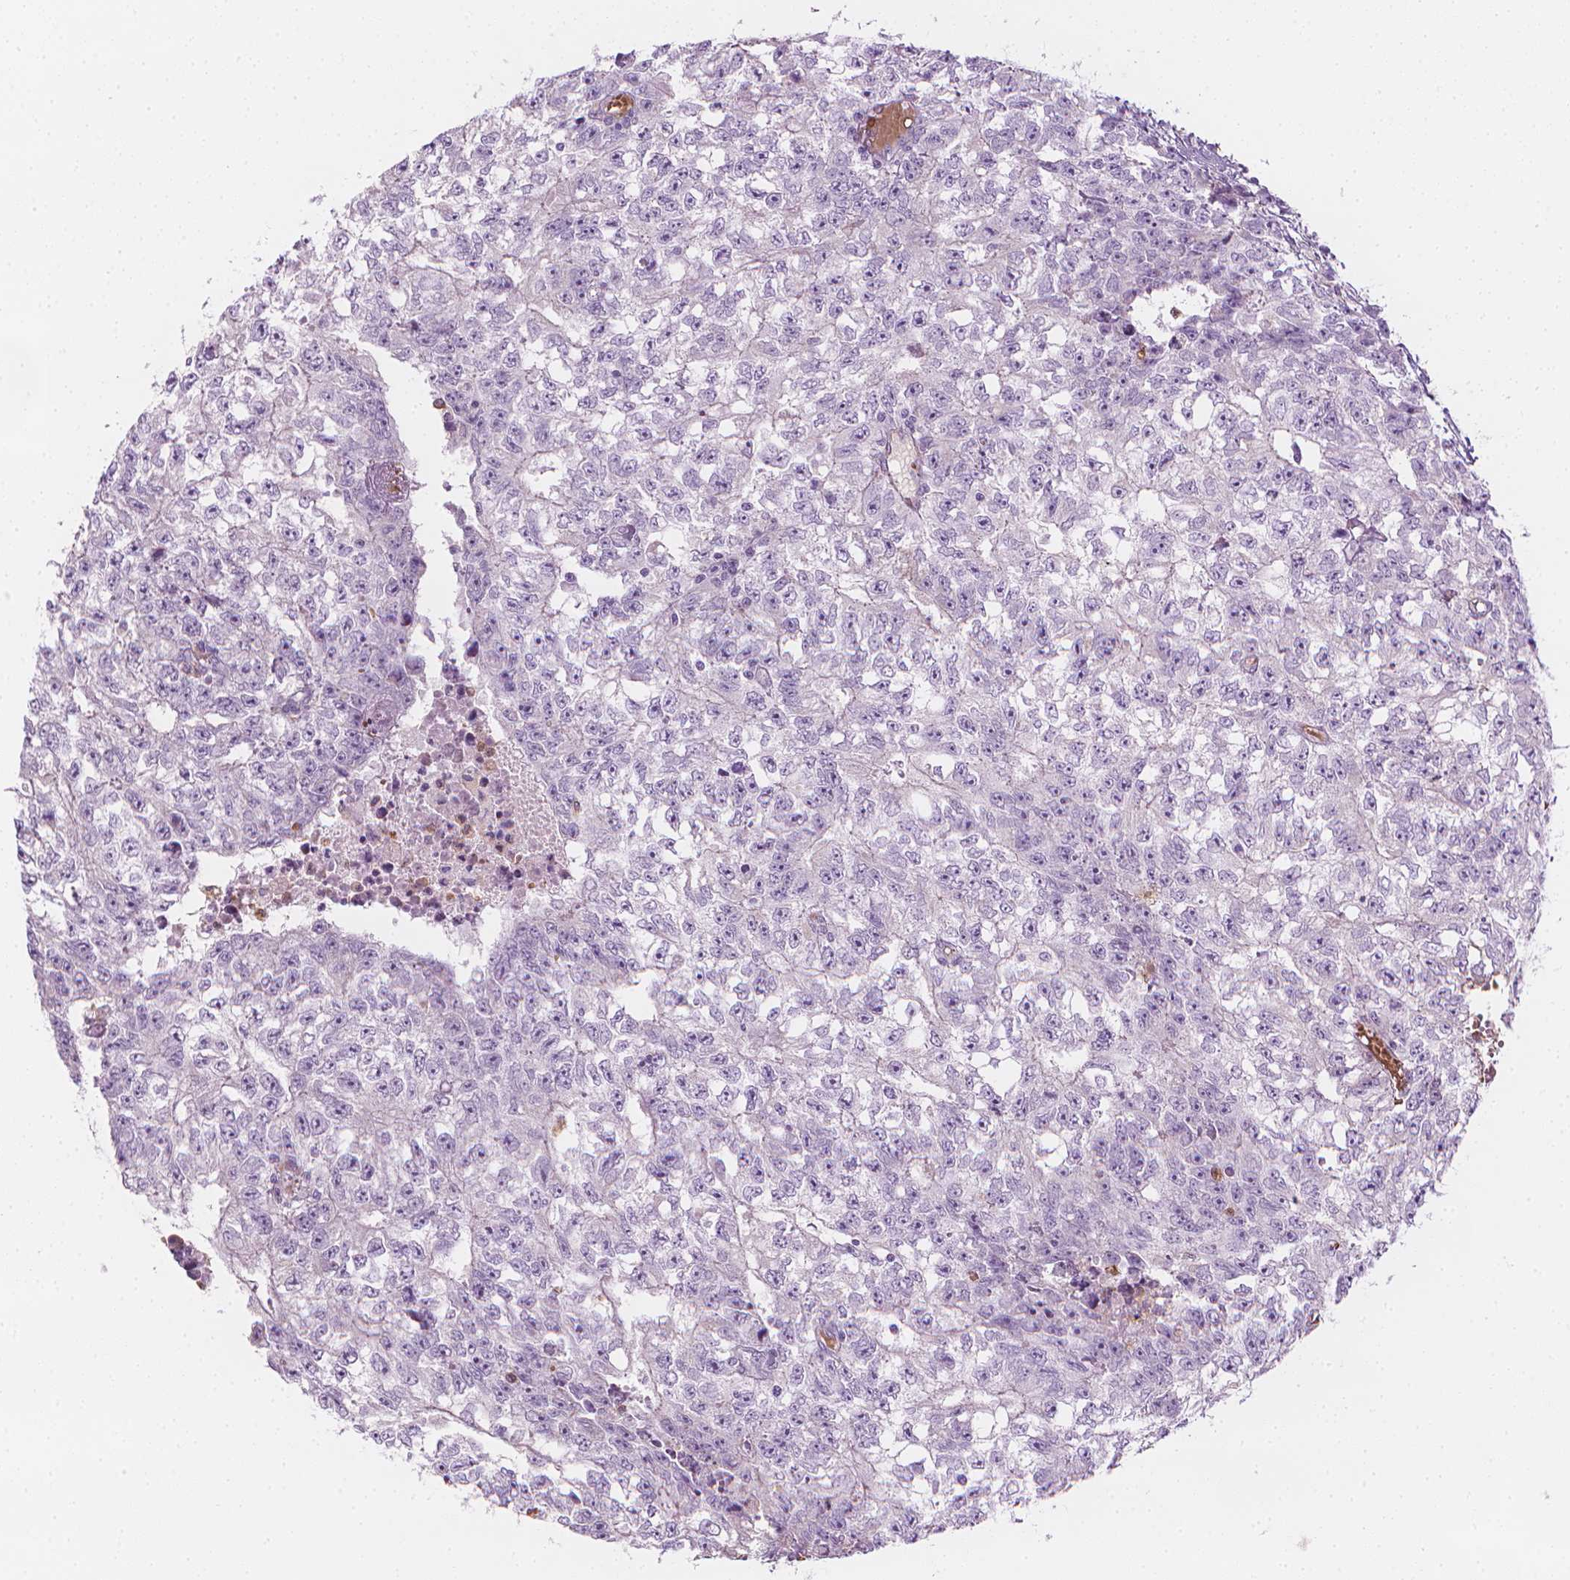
{"staining": {"intensity": "negative", "quantity": "none", "location": "none"}, "tissue": "testis cancer", "cell_type": "Tumor cells", "image_type": "cancer", "snomed": [{"axis": "morphology", "description": "Carcinoma, Embryonal, NOS"}, {"axis": "morphology", "description": "Teratoma, malignant, NOS"}, {"axis": "topography", "description": "Testis"}], "caption": "High power microscopy histopathology image of an IHC micrograph of testis cancer, revealing no significant expression in tumor cells.", "gene": "CES1", "patient": {"sex": "male", "age": 24}}